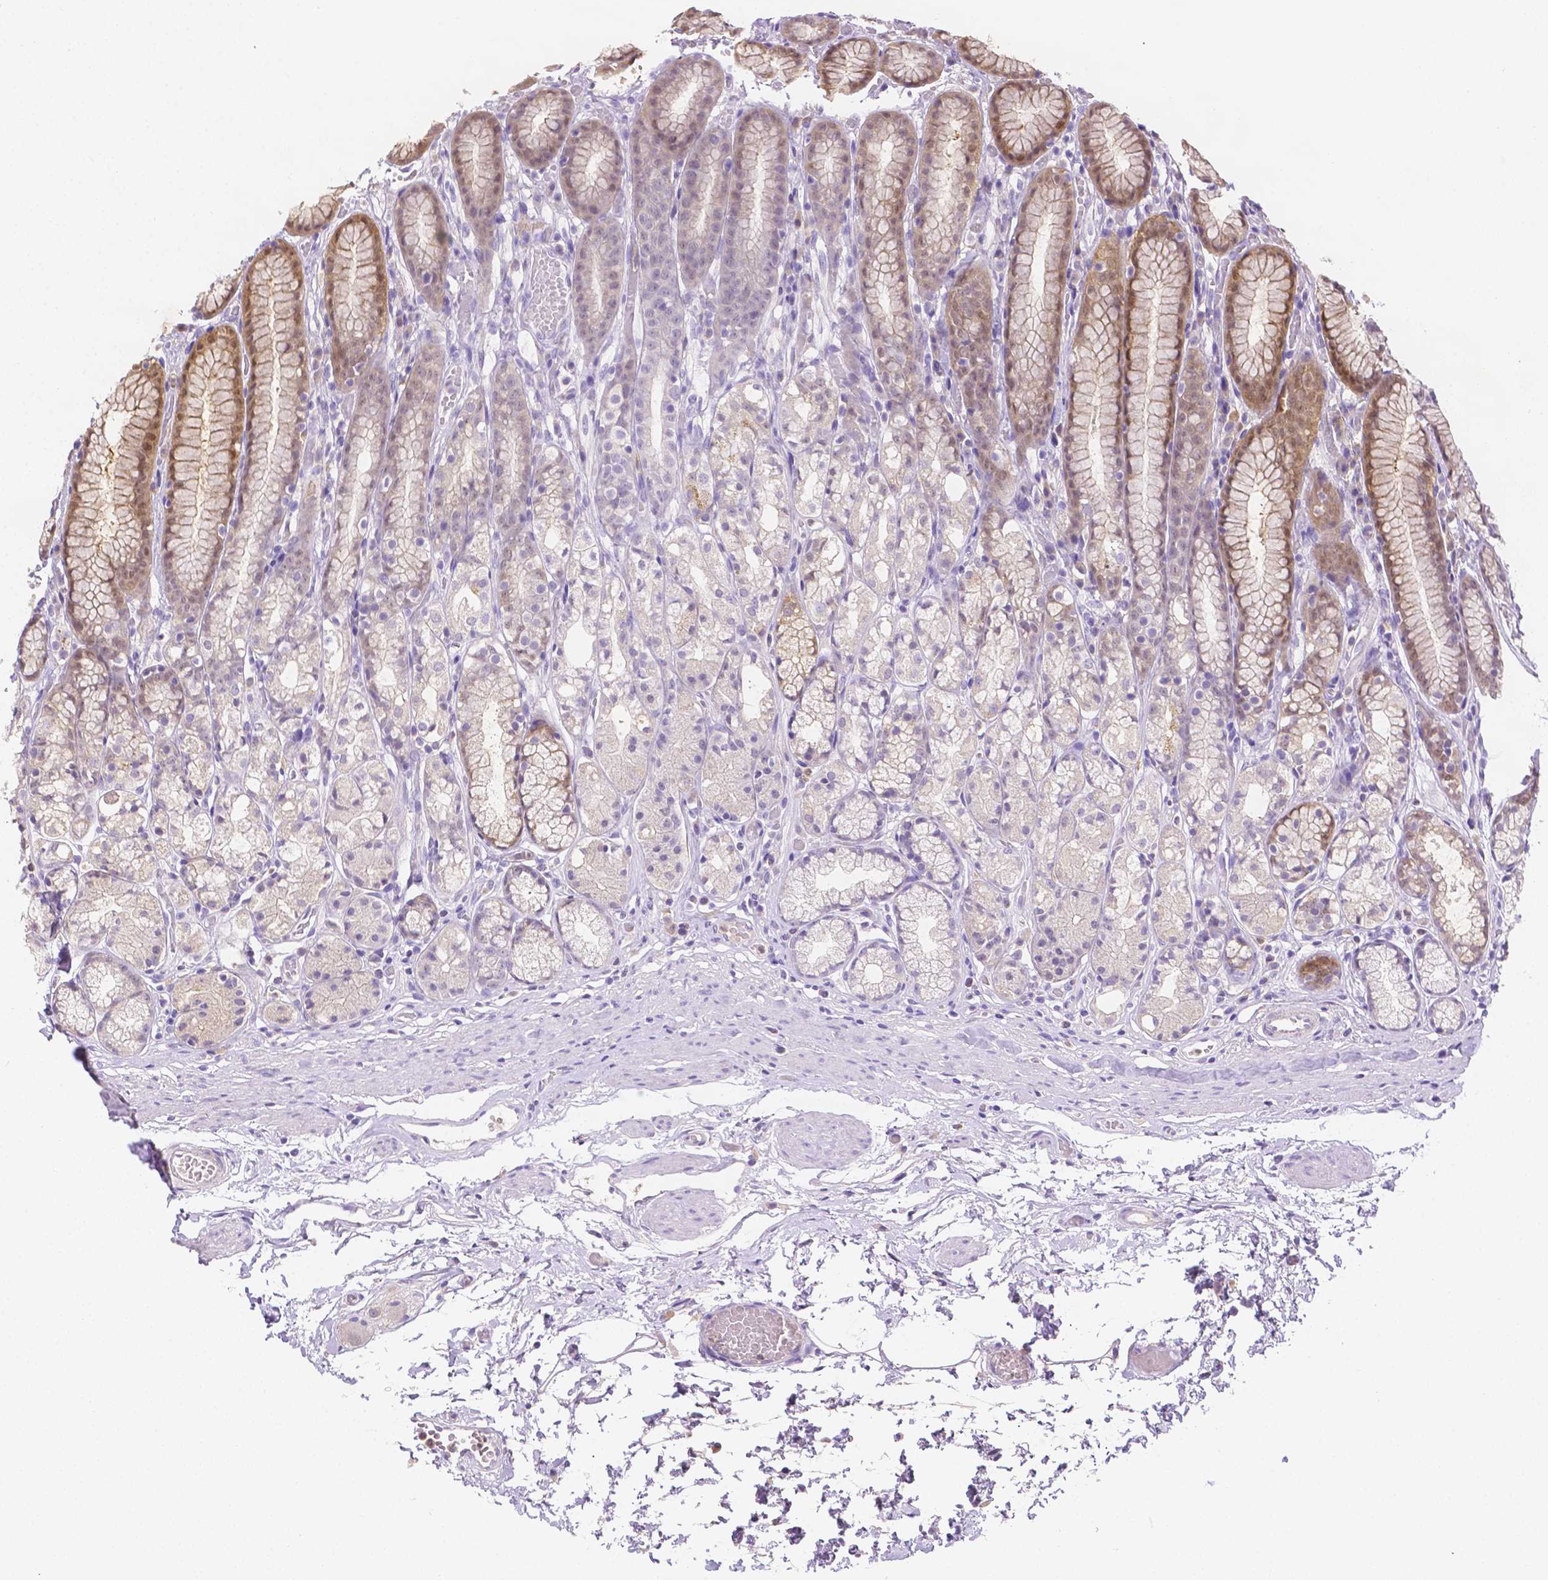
{"staining": {"intensity": "moderate", "quantity": "25%-75%", "location": "cytoplasmic/membranous,nuclear"}, "tissue": "stomach", "cell_type": "Glandular cells", "image_type": "normal", "snomed": [{"axis": "morphology", "description": "Normal tissue, NOS"}, {"axis": "topography", "description": "Smooth muscle"}, {"axis": "topography", "description": "Stomach"}], "caption": "Immunohistochemistry (IHC) image of unremarkable stomach: human stomach stained using immunohistochemistry (IHC) exhibits medium levels of moderate protein expression localized specifically in the cytoplasmic/membranous,nuclear of glandular cells, appearing as a cytoplasmic/membranous,nuclear brown color.", "gene": "NXPH2", "patient": {"sex": "male", "age": 70}}